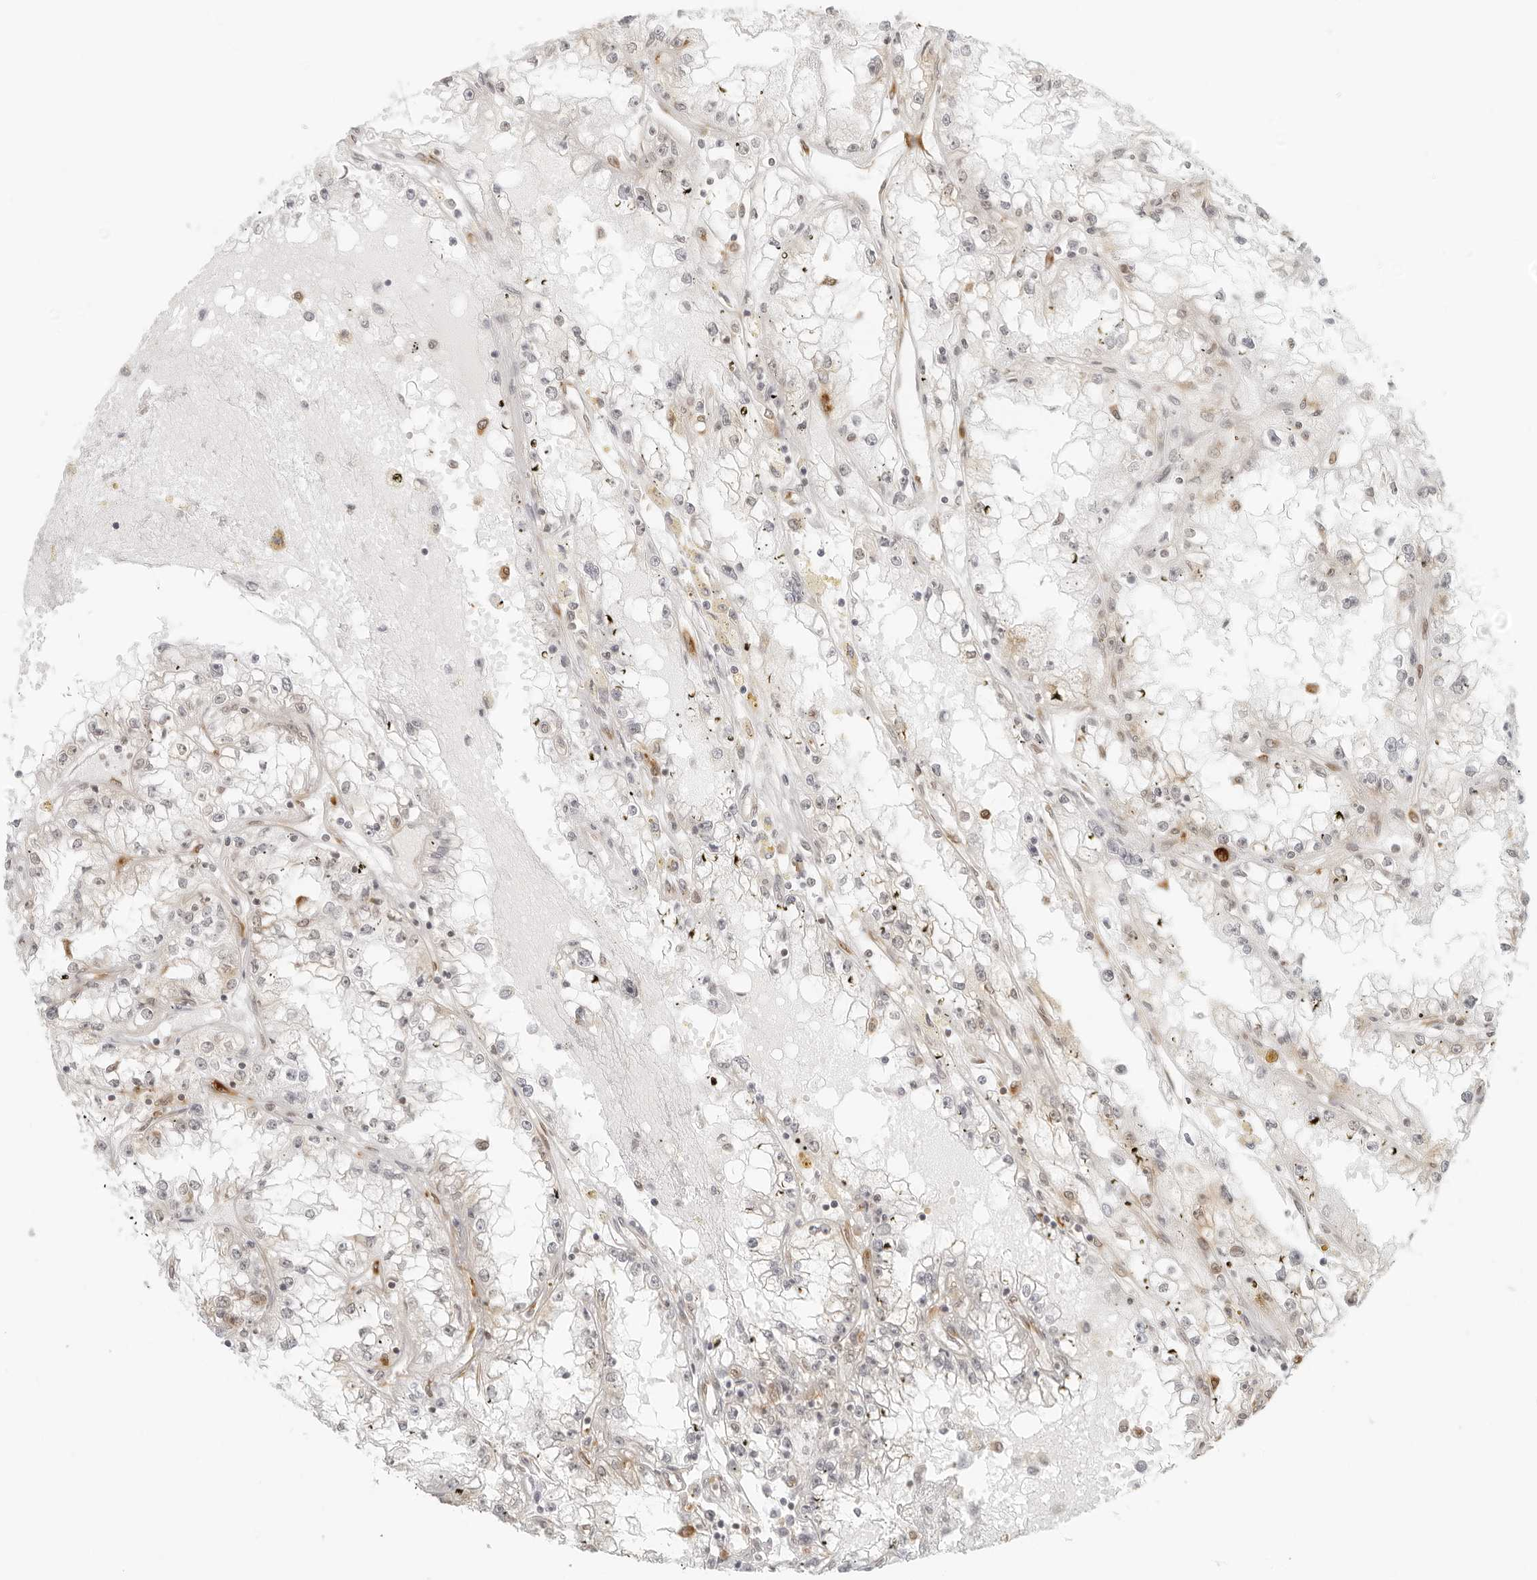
{"staining": {"intensity": "weak", "quantity": "25%-75%", "location": "cytoplasmic/membranous"}, "tissue": "renal cancer", "cell_type": "Tumor cells", "image_type": "cancer", "snomed": [{"axis": "morphology", "description": "Adenocarcinoma, NOS"}, {"axis": "topography", "description": "Kidney"}], "caption": "A brown stain labels weak cytoplasmic/membranous positivity of a protein in human renal cancer (adenocarcinoma) tumor cells.", "gene": "EIF4G1", "patient": {"sex": "male", "age": 56}}